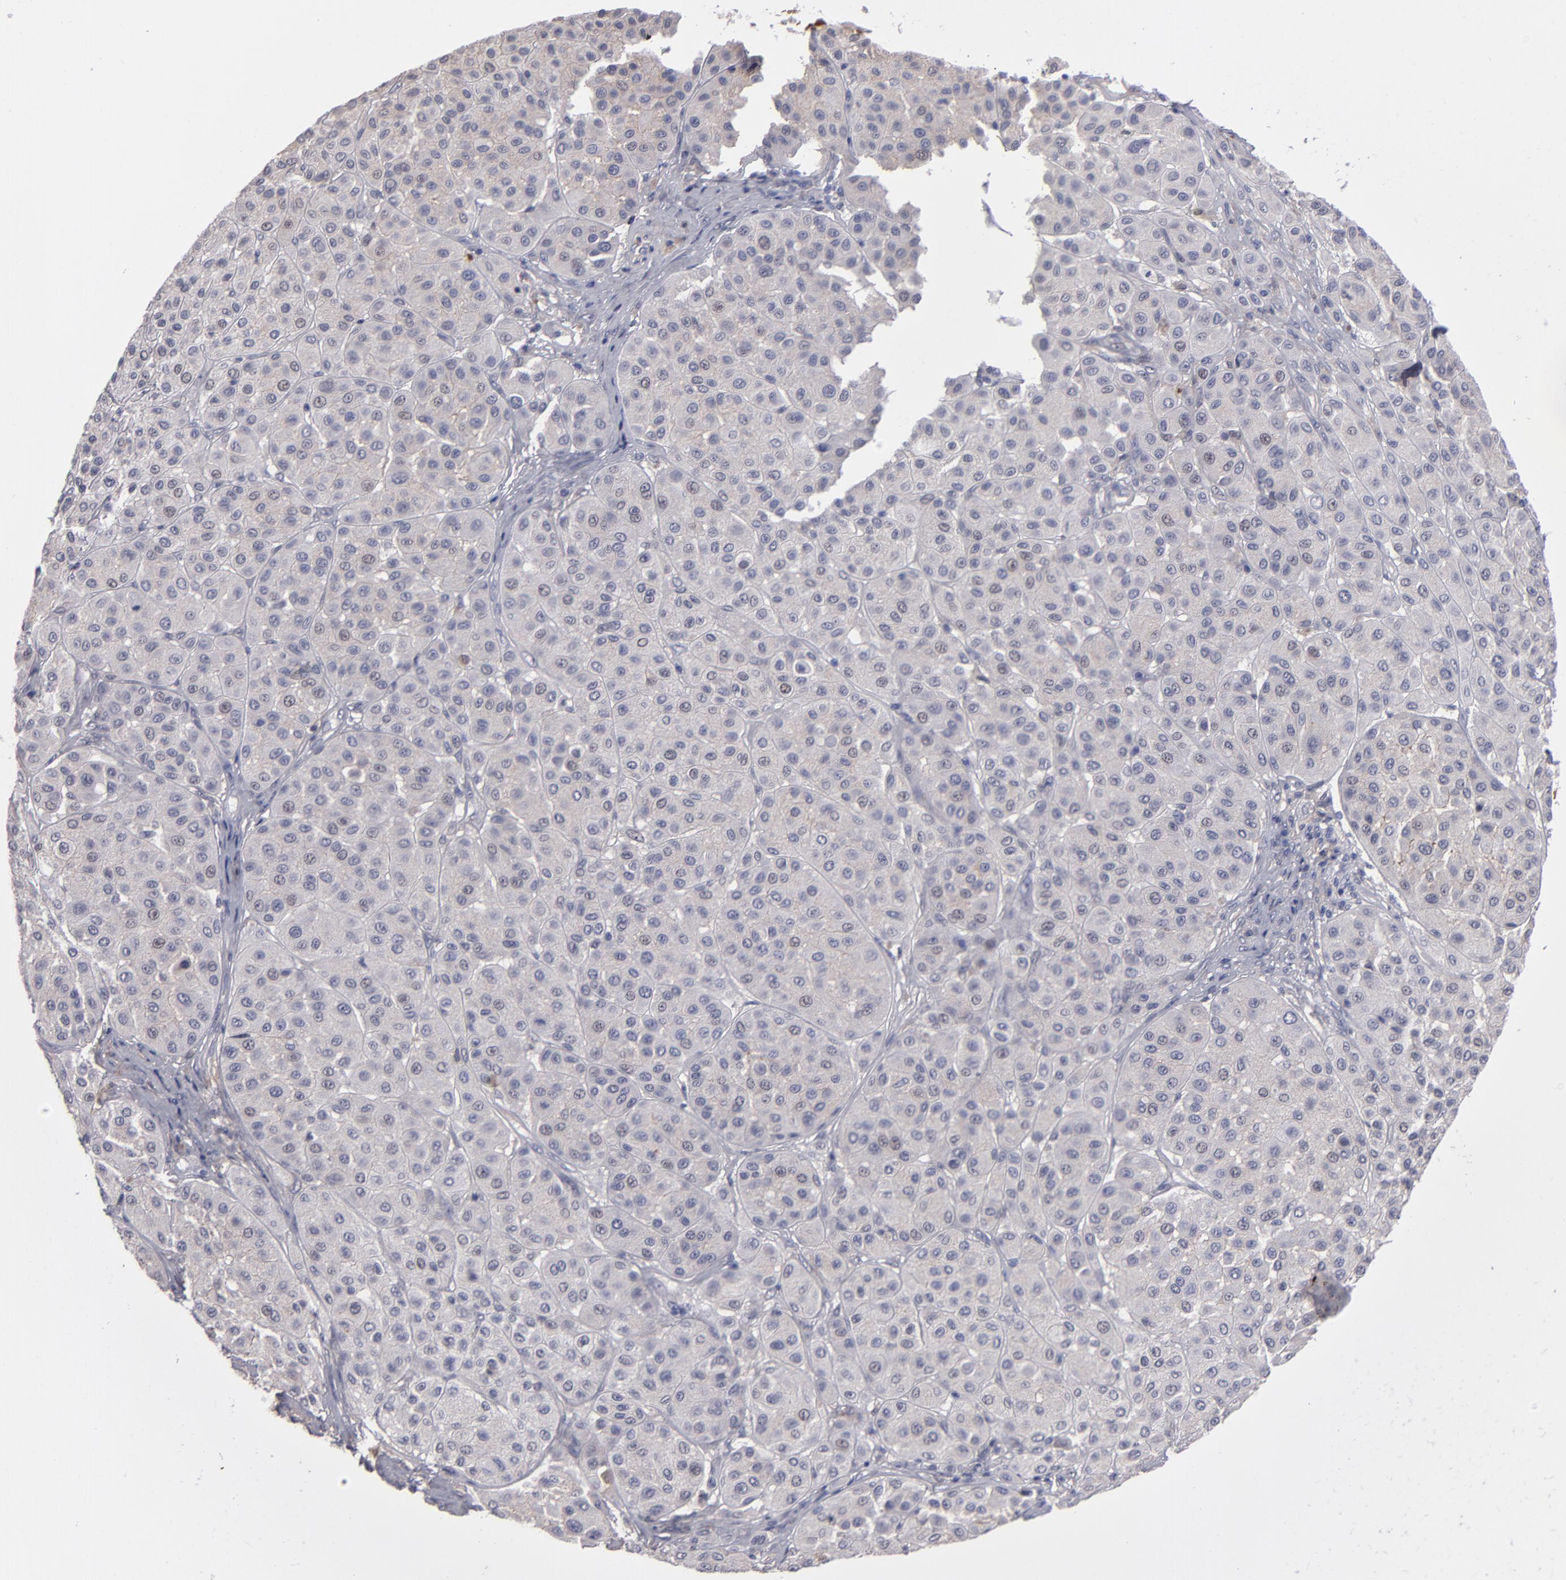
{"staining": {"intensity": "negative", "quantity": "none", "location": "none"}, "tissue": "melanoma", "cell_type": "Tumor cells", "image_type": "cancer", "snomed": [{"axis": "morphology", "description": "Normal tissue, NOS"}, {"axis": "morphology", "description": "Malignant melanoma, Metastatic site"}, {"axis": "topography", "description": "Skin"}], "caption": "There is no significant staining in tumor cells of malignant melanoma (metastatic site).", "gene": "ITIH4", "patient": {"sex": "male", "age": 41}}